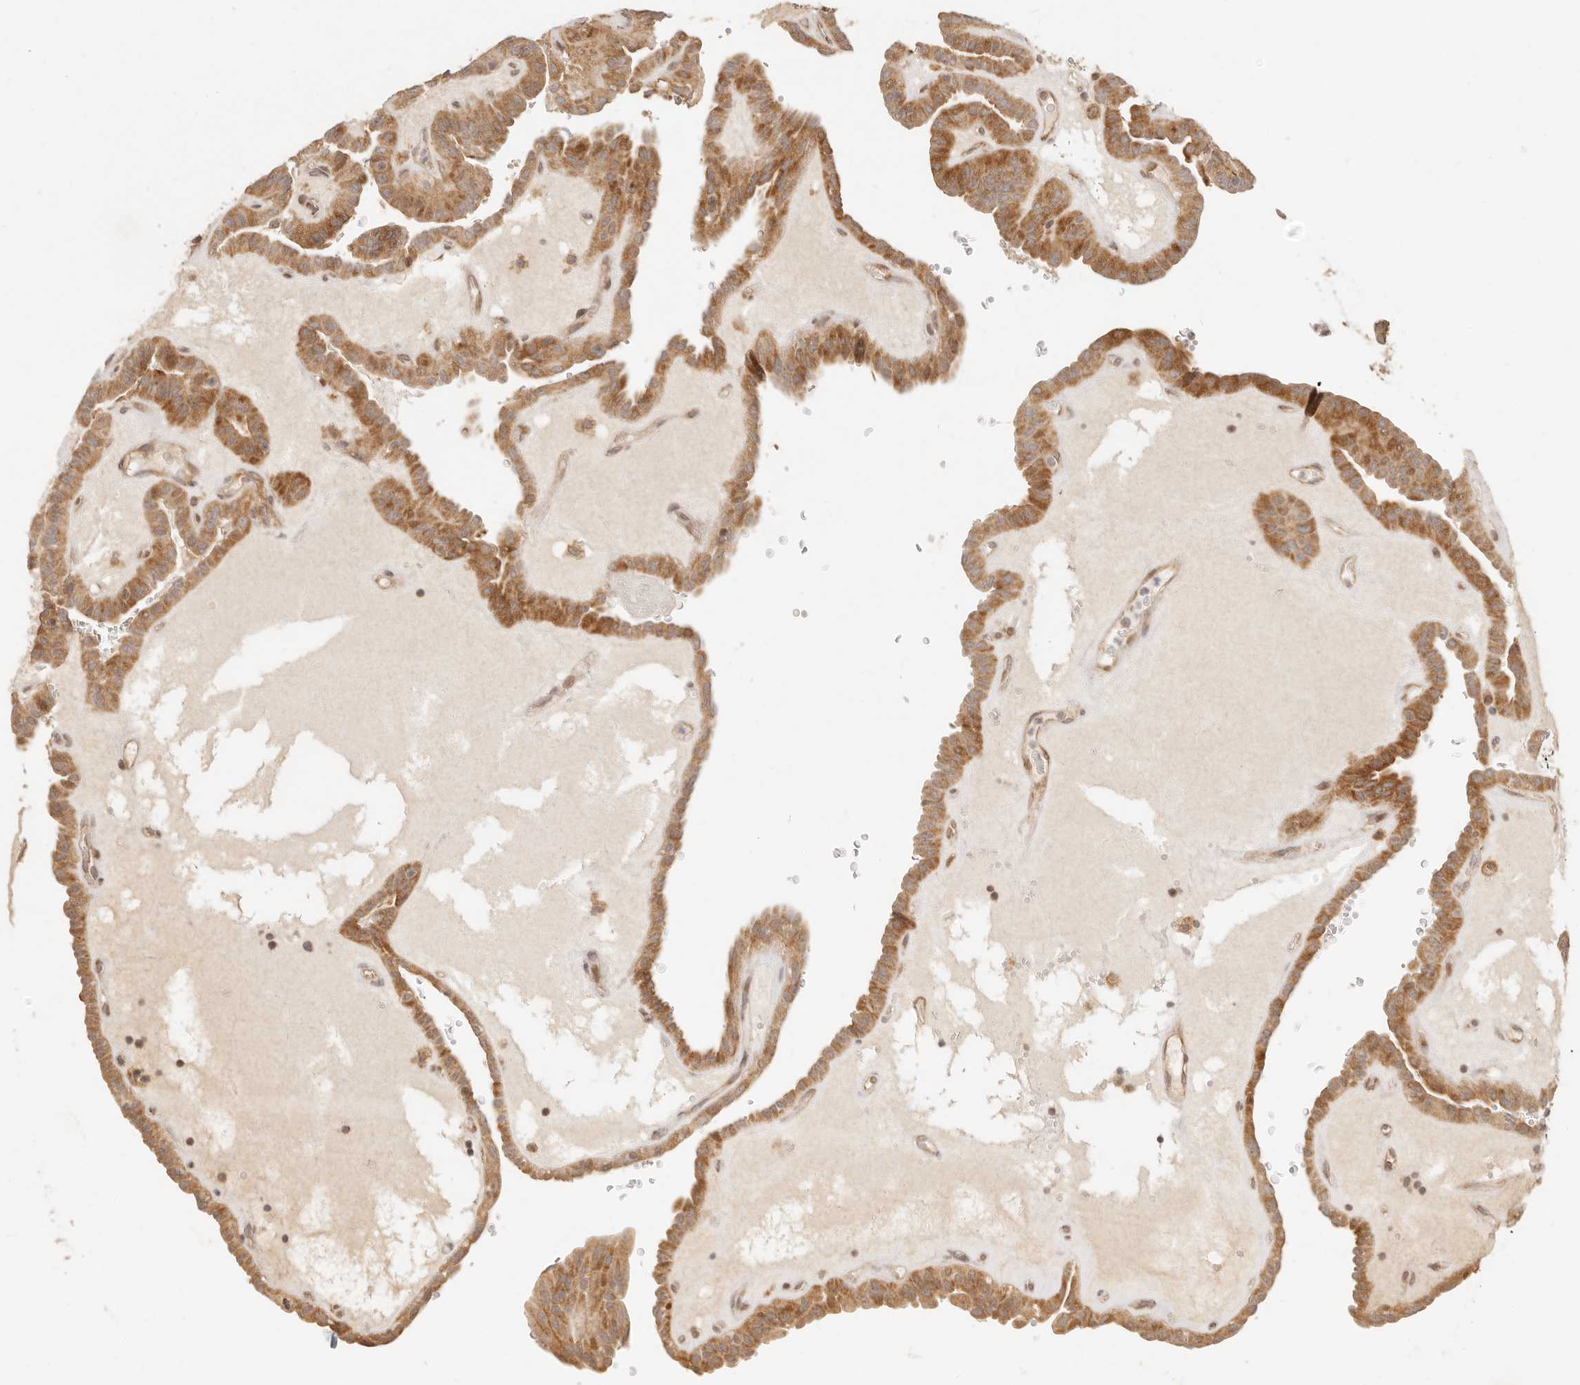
{"staining": {"intensity": "moderate", "quantity": ">75%", "location": "cytoplasmic/membranous"}, "tissue": "thyroid cancer", "cell_type": "Tumor cells", "image_type": "cancer", "snomed": [{"axis": "morphology", "description": "Papillary adenocarcinoma, NOS"}, {"axis": "topography", "description": "Thyroid gland"}], "caption": "Tumor cells reveal medium levels of moderate cytoplasmic/membranous positivity in about >75% of cells in human thyroid cancer. The protein is shown in brown color, while the nuclei are stained blue.", "gene": "TIMM17A", "patient": {"sex": "male", "age": 77}}